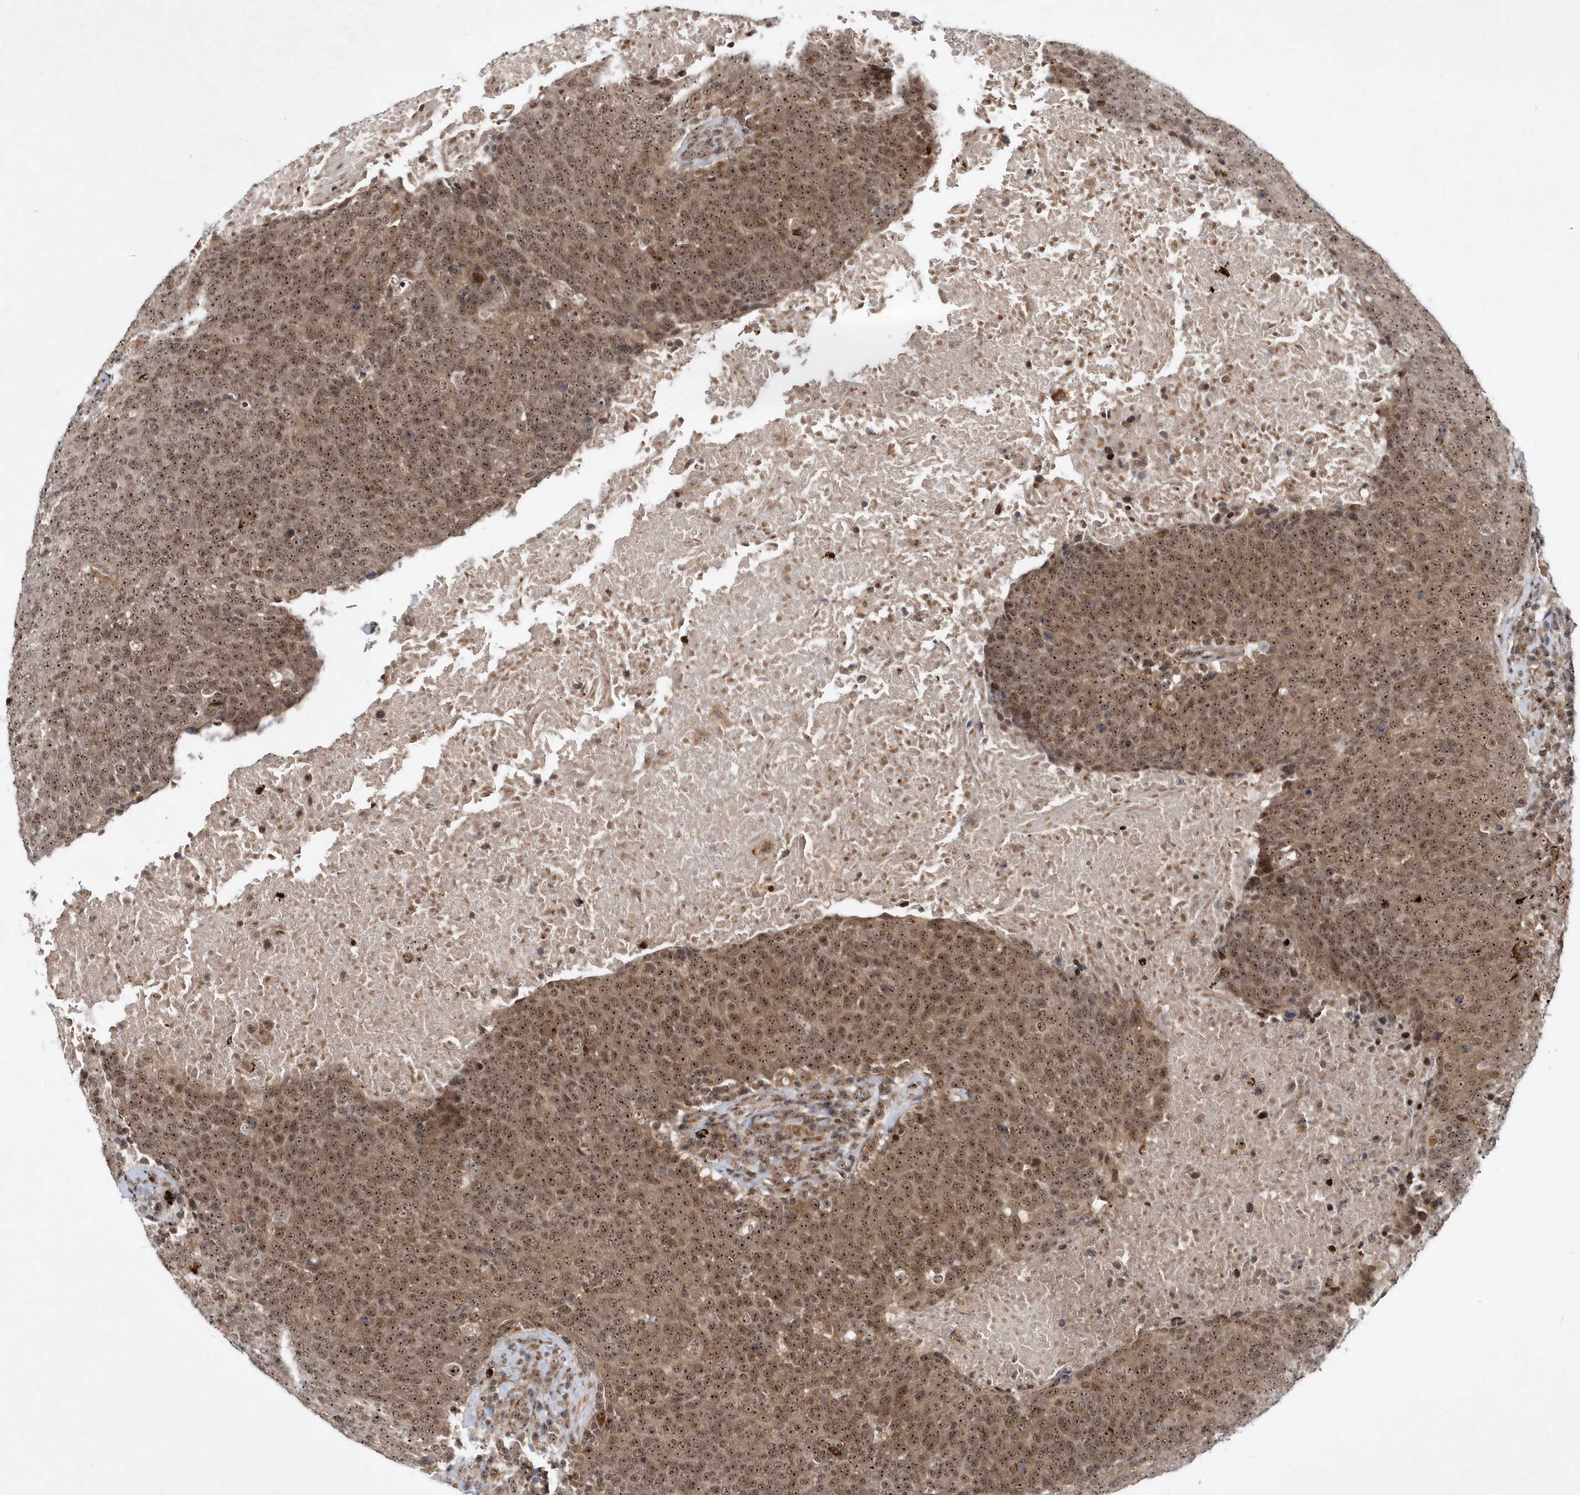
{"staining": {"intensity": "strong", "quantity": ">75%", "location": "cytoplasmic/membranous,nuclear"}, "tissue": "head and neck cancer", "cell_type": "Tumor cells", "image_type": "cancer", "snomed": [{"axis": "morphology", "description": "Squamous cell carcinoma, NOS"}, {"axis": "morphology", "description": "Squamous cell carcinoma, metastatic, NOS"}, {"axis": "topography", "description": "Lymph node"}, {"axis": "topography", "description": "Head-Neck"}], "caption": "Human head and neck metastatic squamous cell carcinoma stained for a protein (brown) demonstrates strong cytoplasmic/membranous and nuclear positive positivity in about >75% of tumor cells.", "gene": "SOWAHB", "patient": {"sex": "male", "age": 62}}